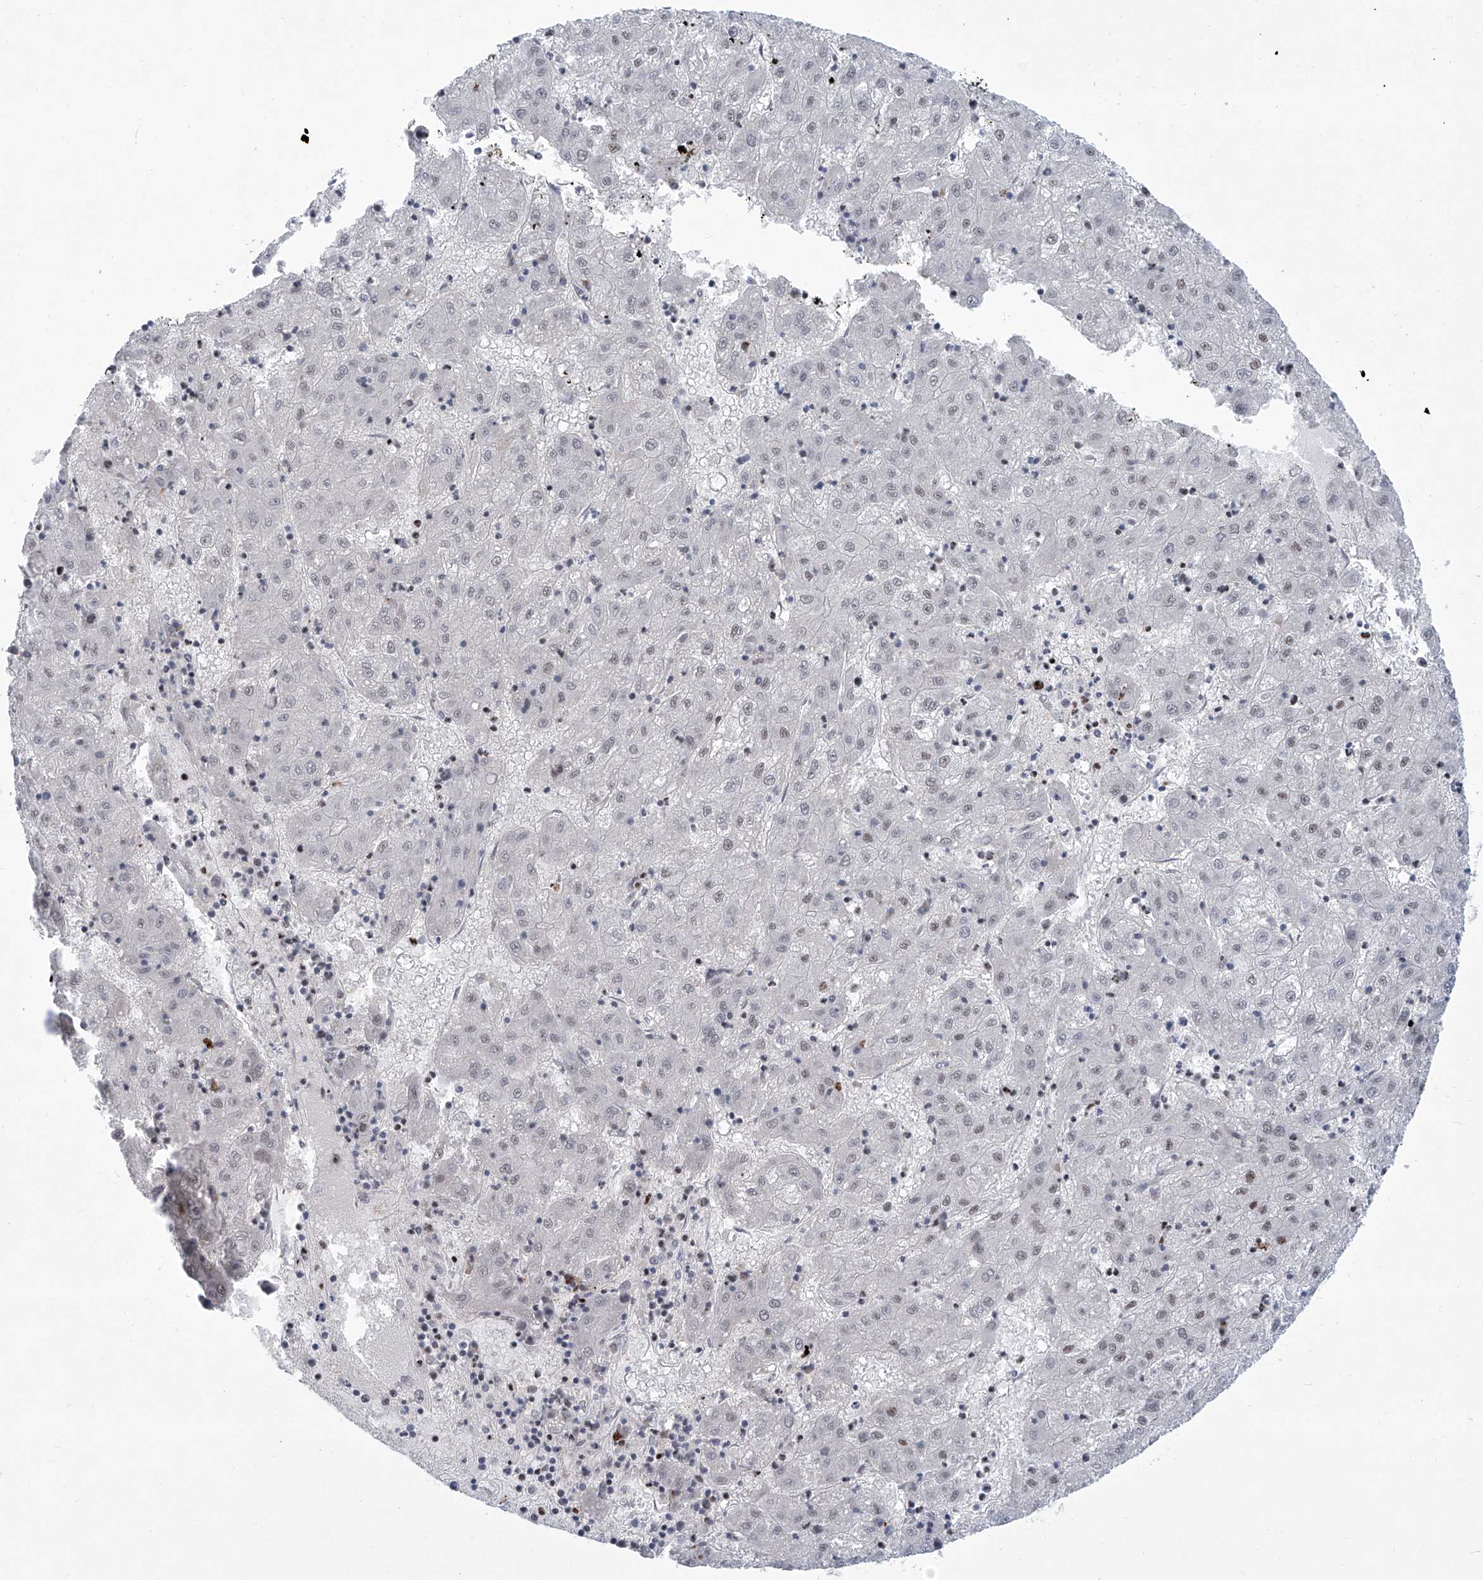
{"staining": {"intensity": "weak", "quantity": "<25%", "location": "nuclear"}, "tissue": "liver cancer", "cell_type": "Tumor cells", "image_type": "cancer", "snomed": [{"axis": "morphology", "description": "Carcinoma, Hepatocellular, NOS"}, {"axis": "topography", "description": "Liver"}], "caption": "Photomicrograph shows no protein staining in tumor cells of liver hepatocellular carcinoma tissue.", "gene": "FBXL4", "patient": {"sex": "male", "age": 72}}